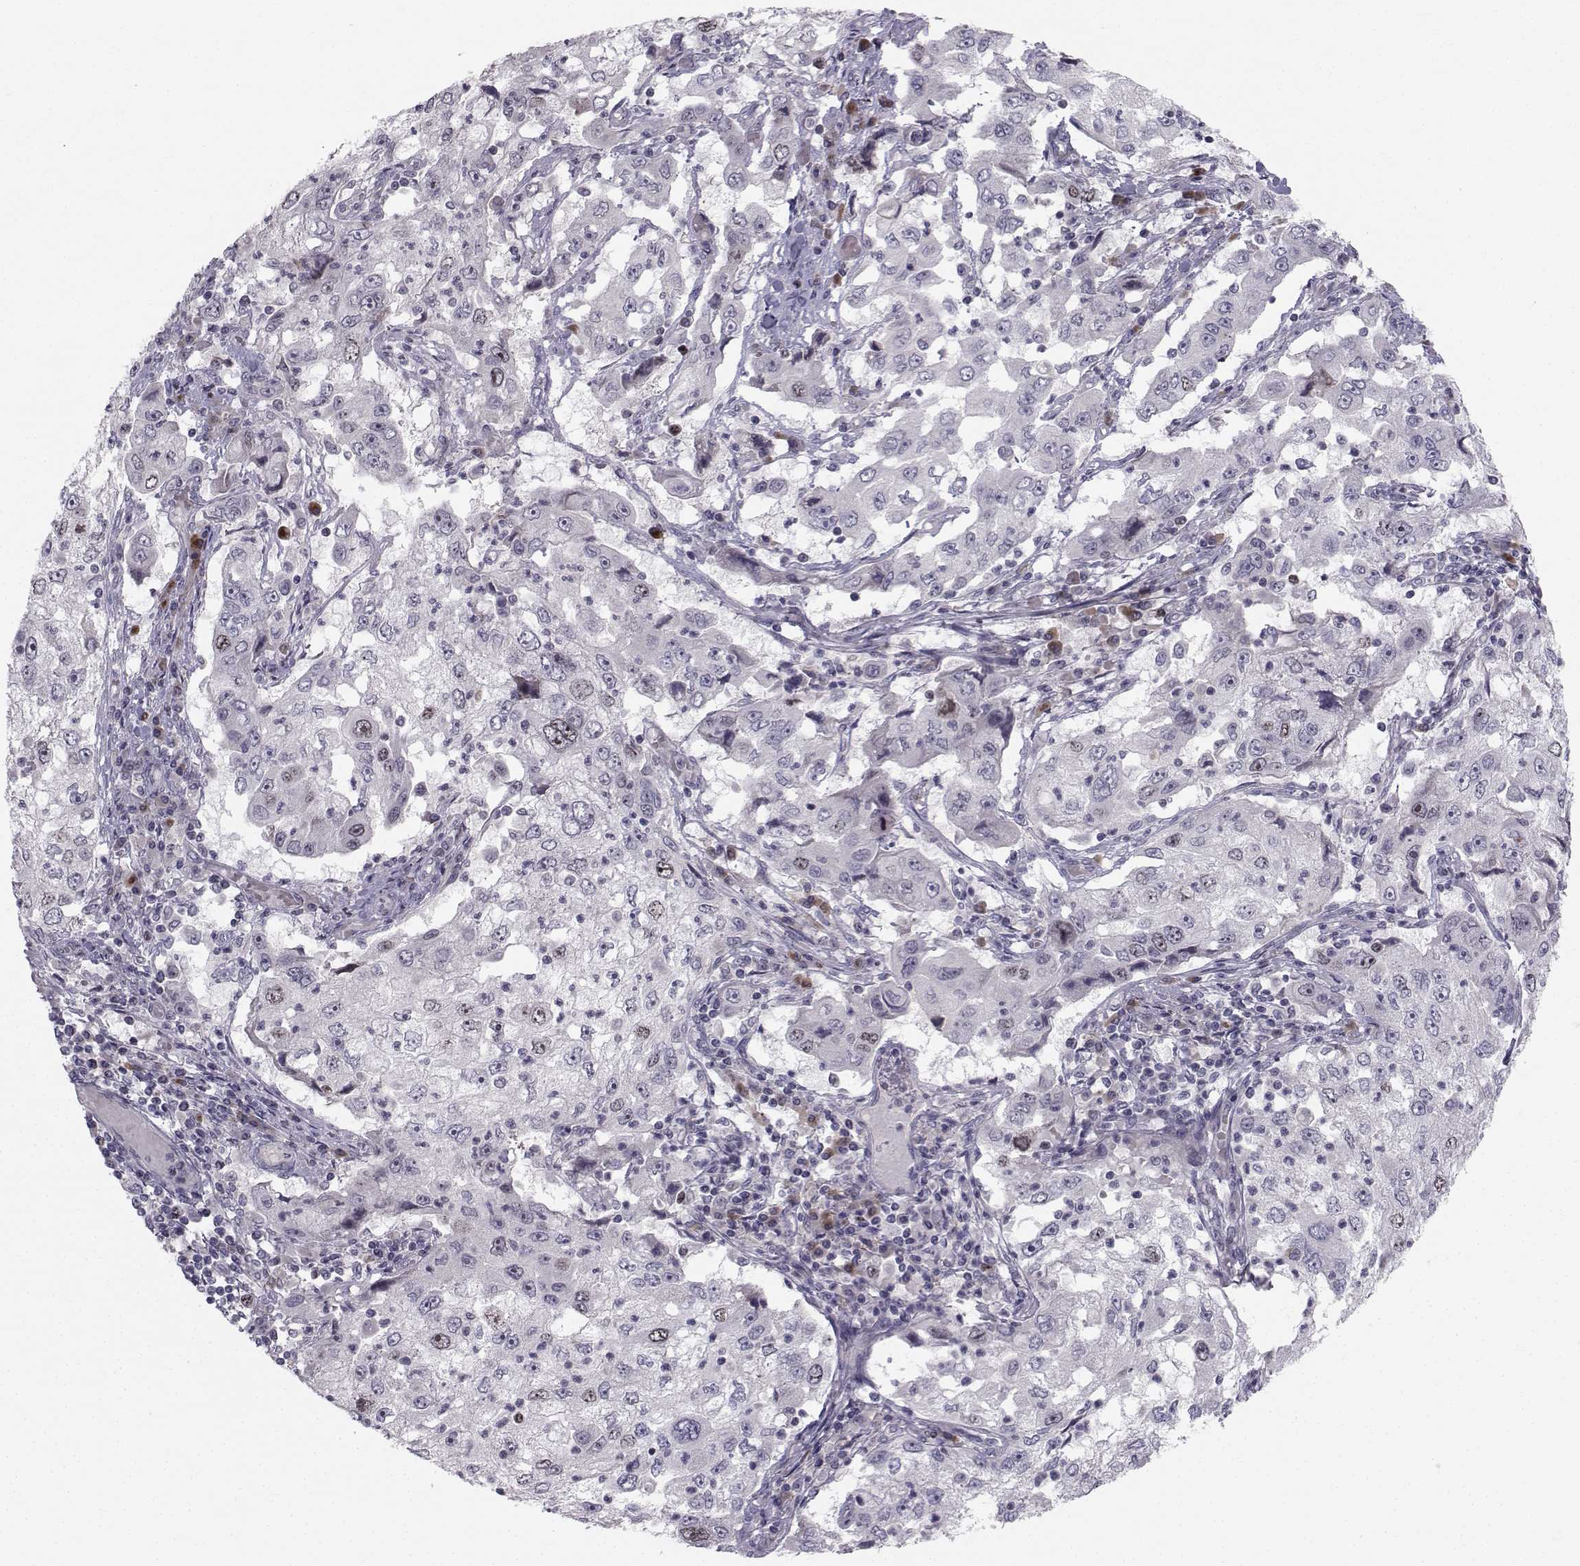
{"staining": {"intensity": "negative", "quantity": "none", "location": "none"}, "tissue": "cervical cancer", "cell_type": "Tumor cells", "image_type": "cancer", "snomed": [{"axis": "morphology", "description": "Squamous cell carcinoma, NOS"}, {"axis": "topography", "description": "Cervix"}], "caption": "A photomicrograph of cervical cancer (squamous cell carcinoma) stained for a protein exhibits no brown staining in tumor cells.", "gene": "LRP8", "patient": {"sex": "female", "age": 36}}